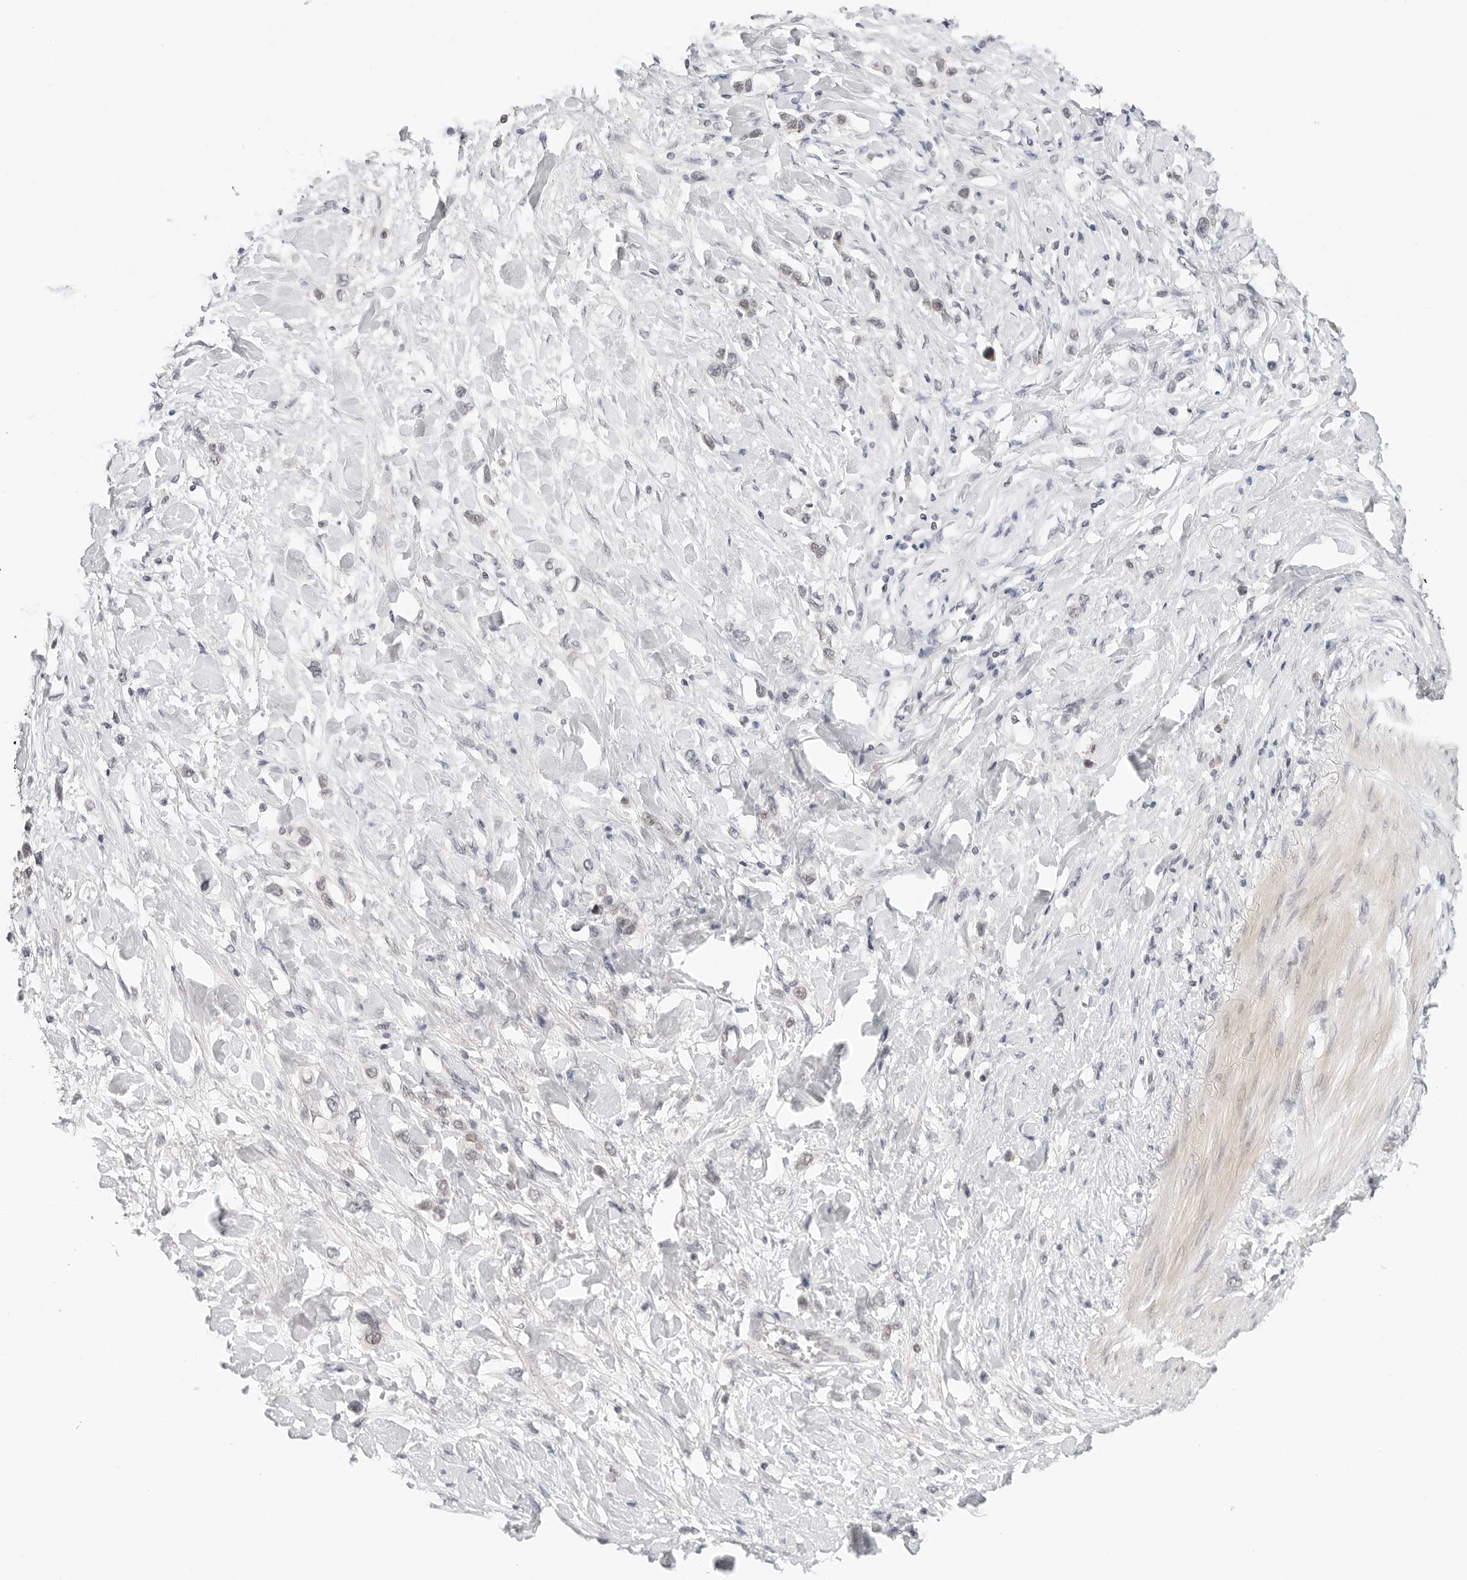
{"staining": {"intensity": "negative", "quantity": "none", "location": "none"}, "tissue": "stomach cancer", "cell_type": "Tumor cells", "image_type": "cancer", "snomed": [{"axis": "morphology", "description": "Adenocarcinoma, NOS"}, {"axis": "topography", "description": "Stomach"}], "caption": "This is a image of immunohistochemistry staining of stomach cancer, which shows no expression in tumor cells.", "gene": "TSEN2", "patient": {"sex": "female", "age": 65}}